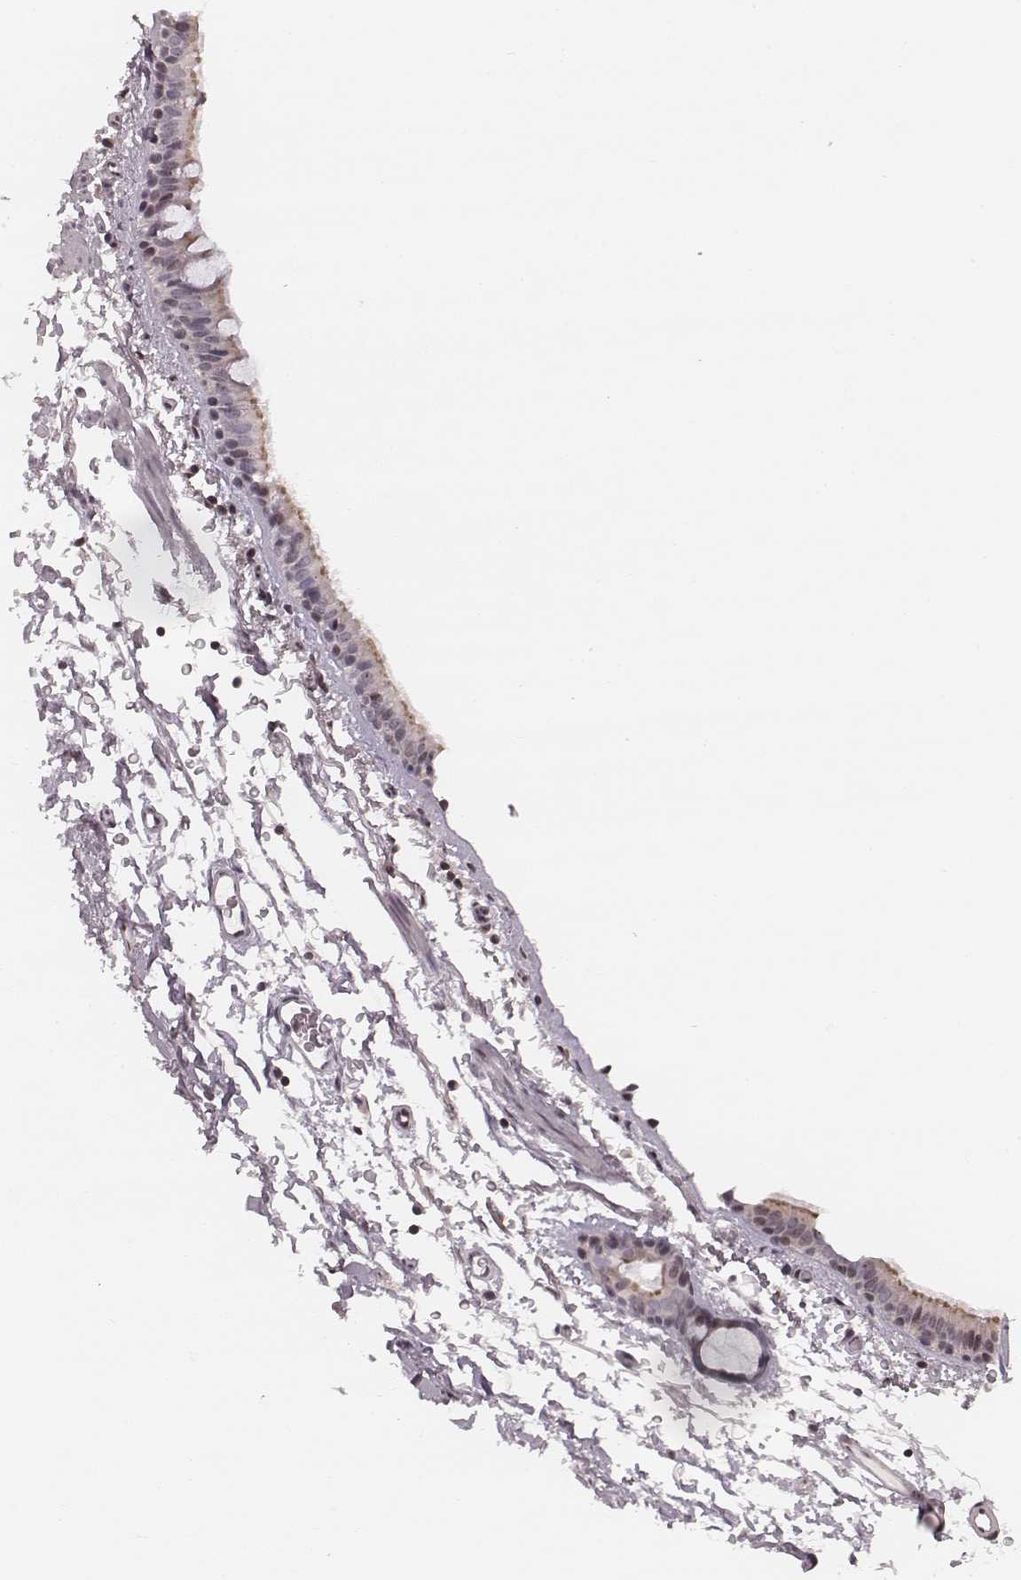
{"staining": {"intensity": "moderate", "quantity": "25%-75%", "location": "cytoplasmic/membranous"}, "tissue": "bronchus", "cell_type": "Respiratory epithelial cells", "image_type": "normal", "snomed": [{"axis": "morphology", "description": "Normal tissue, NOS"}, {"axis": "topography", "description": "Bronchus"}], "caption": "Immunohistochemistry (IHC) photomicrograph of normal bronchus: human bronchus stained using immunohistochemistry (IHC) shows medium levels of moderate protein expression localized specifically in the cytoplasmic/membranous of respiratory epithelial cells, appearing as a cytoplasmic/membranous brown color.", "gene": "S100Z", "patient": {"sex": "female", "age": 61}}